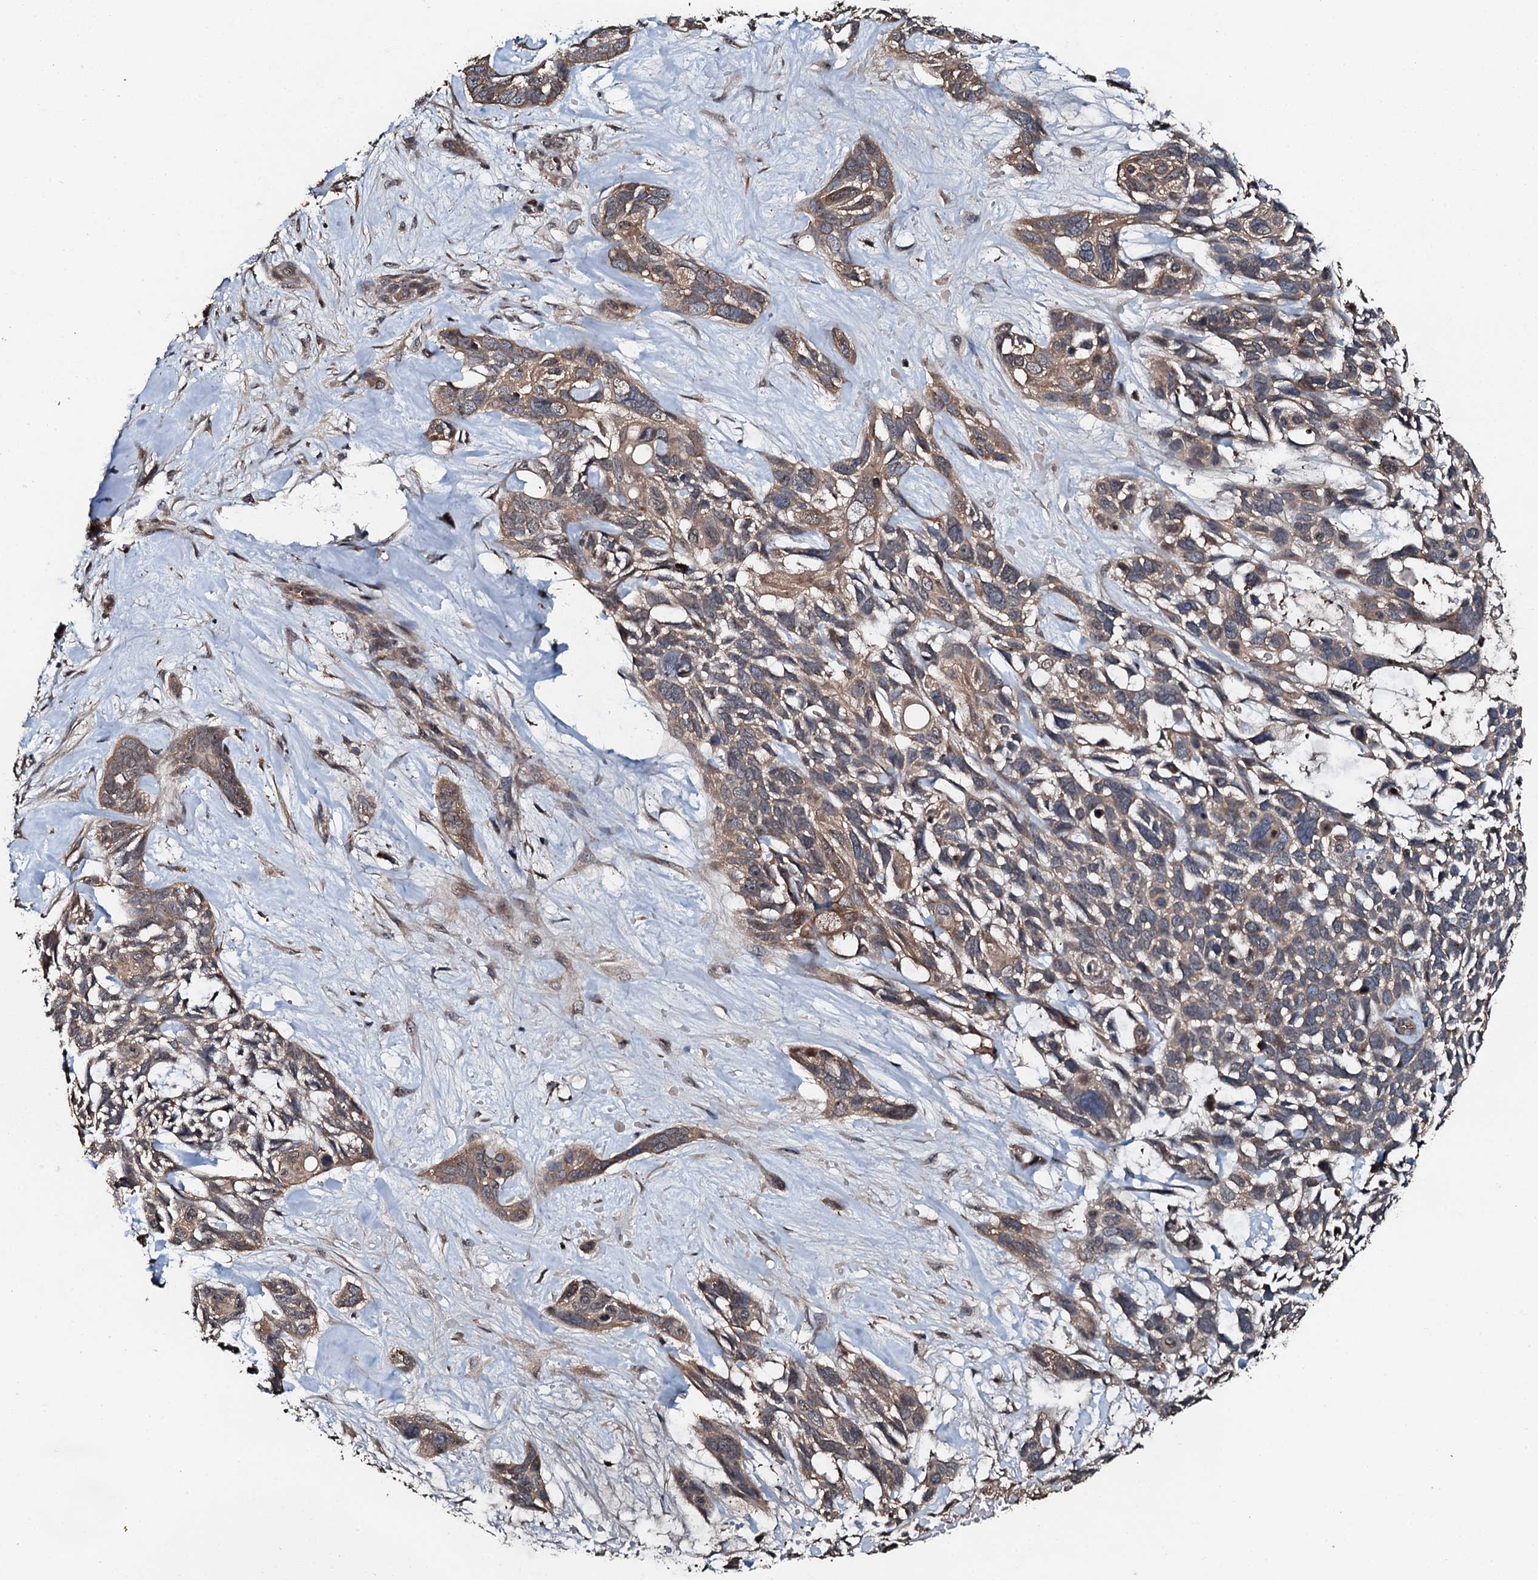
{"staining": {"intensity": "weak", "quantity": ">75%", "location": "cytoplasmic/membranous"}, "tissue": "skin cancer", "cell_type": "Tumor cells", "image_type": "cancer", "snomed": [{"axis": "morphology", "description": "Basal cell carcinoma"}, {"axis": "topography", "description": "Skin"}], "caption": "Basal cell carcinoma (skin) was stained to show a protein in brown. There is low levels of weak cytoplasmic/membranous positivity in about >75% of tumor cells. The staining was performed using DAB (3,3'-diaminobenzidine), with brown indicating positive protein expression. Nuclei are stained blue with hematoxylin.", "gene": "FLYWCH1", "patient": {"sex": "male", "age": 88}}